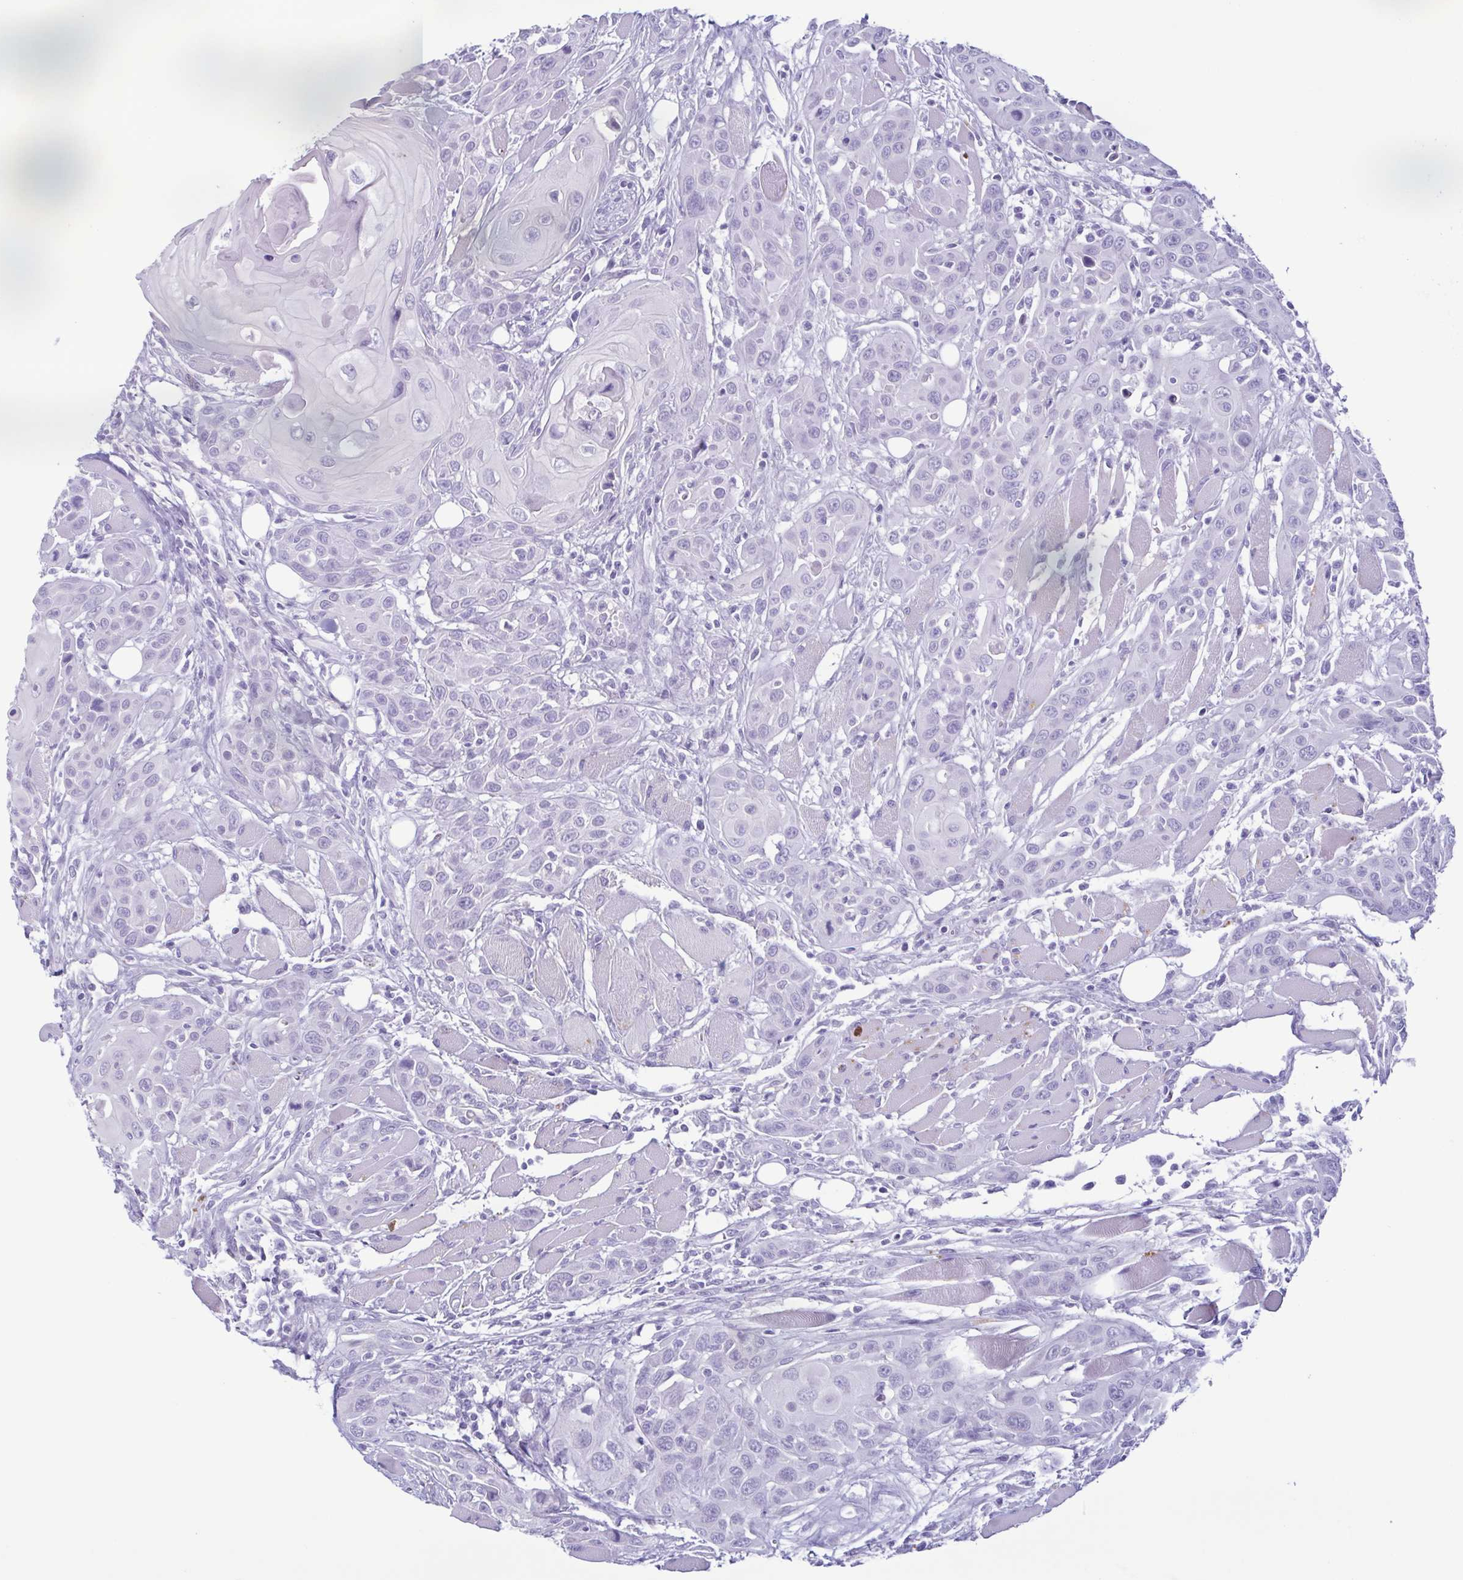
{"staining": {"intensity": "negative", "quantity": "none", "location": "none"}, "tissue": "head and neck cancer", "cell_type": "Tumor cells", "image_type": "cancer", "snomed": [{"axis": "morphology", "description": "Squamous cell carcinoma, NOS"}, {"axis": "topography", "description": "Head-Neck"}], "caption": "Immunohistochemistry (IHC) histopathology image of human head and neck squamous cell carcinoma stained for a protein (brown), which demonstrates no expression in tumor cells.", "gene": "LTF", "patient": {"sex": "female", "age": 80}}